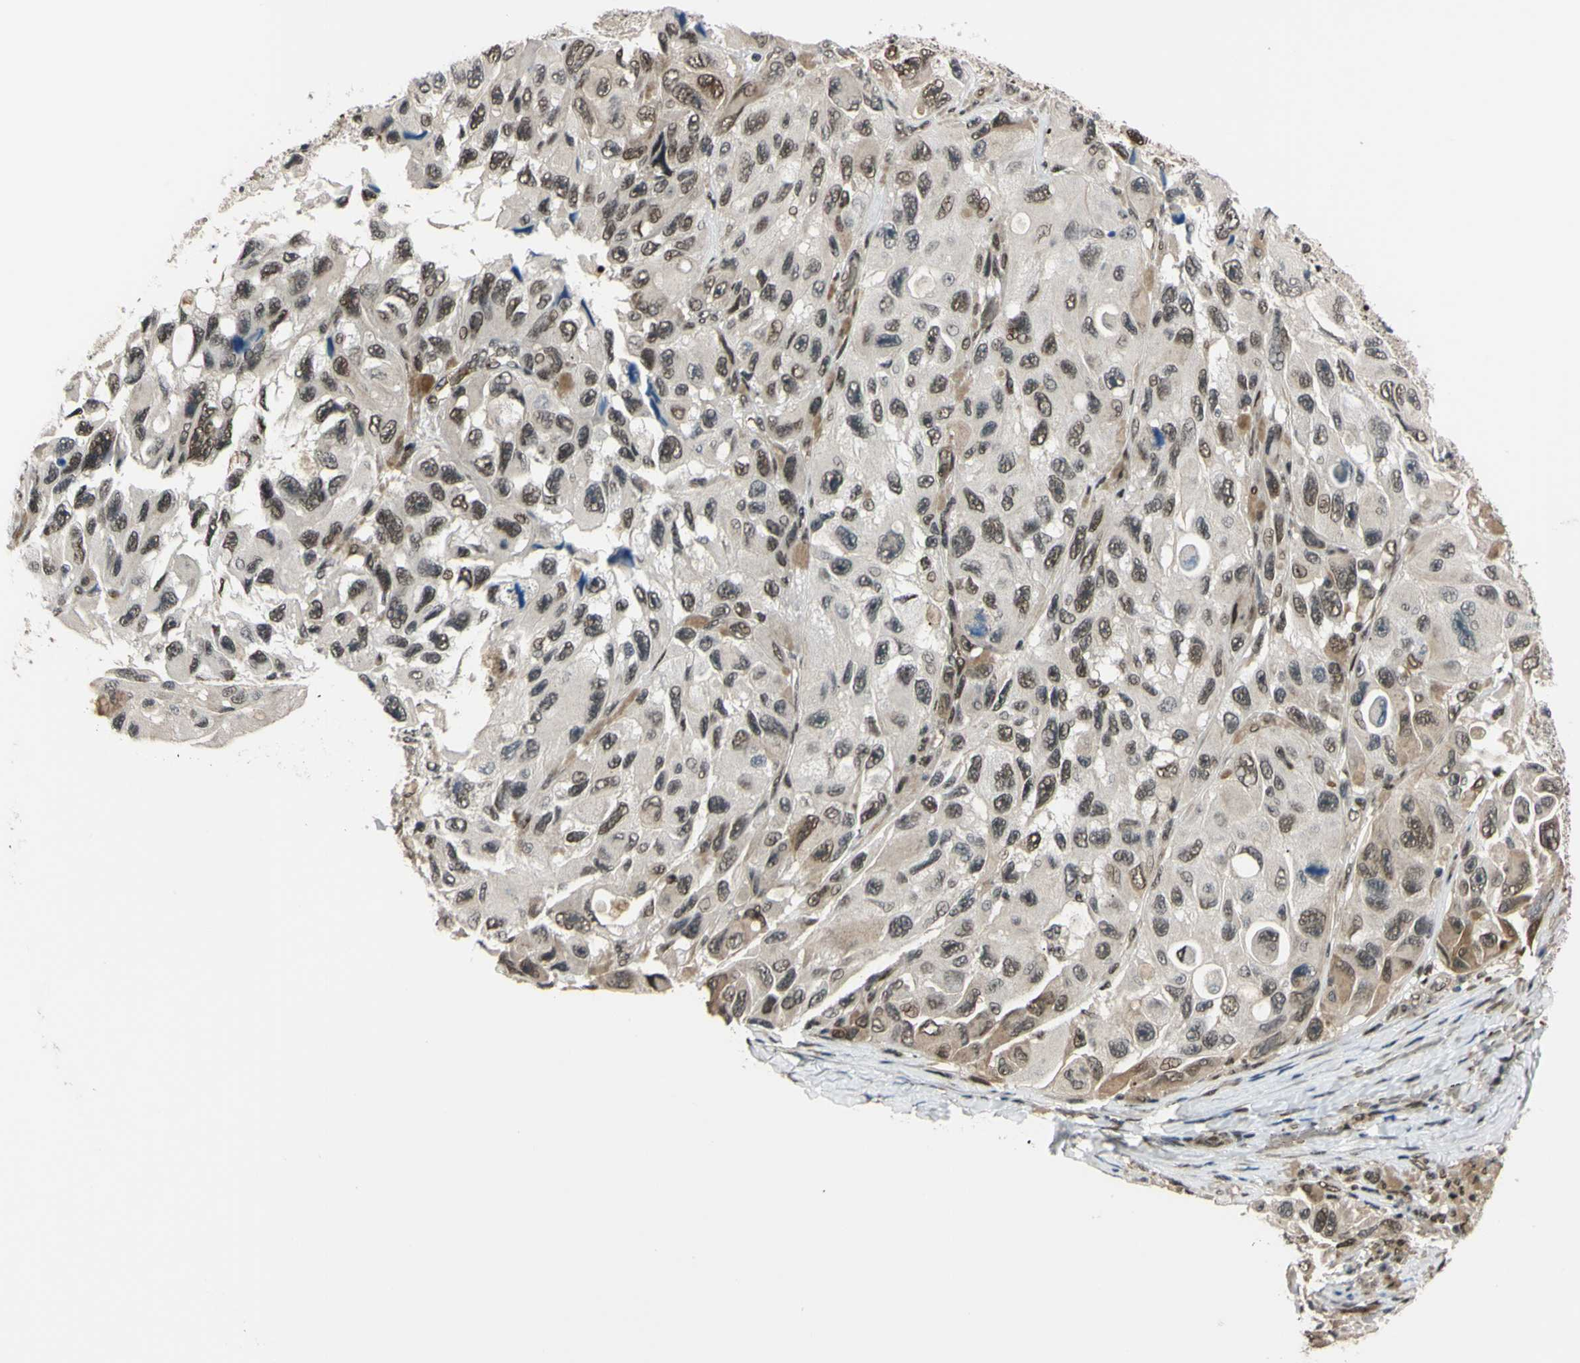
{"staining": {"intensity": "moderate", "quantity": ">75%", "location": "cytoplasmic/membranous,nuclear"}, "tissue": "melanoma", "cell_type": "Tumor cells", "image_type": "cancer", "snomed": [{"axis": "morphology", "description": "Malignant melanoma, NOS"}, {"axis": "topography", "description": "Skin"}], "caption": "DAB (3,3'-diaminobenzidine) immunohistochemical staining of melanoma reveals moderate cytoplasmic/membranous and nuclear protein expression in about >75% of tumor cells. Nuclei are stained in blue.", "gene": "THAP12", "patient": {"sex": "female", "age": 73}}